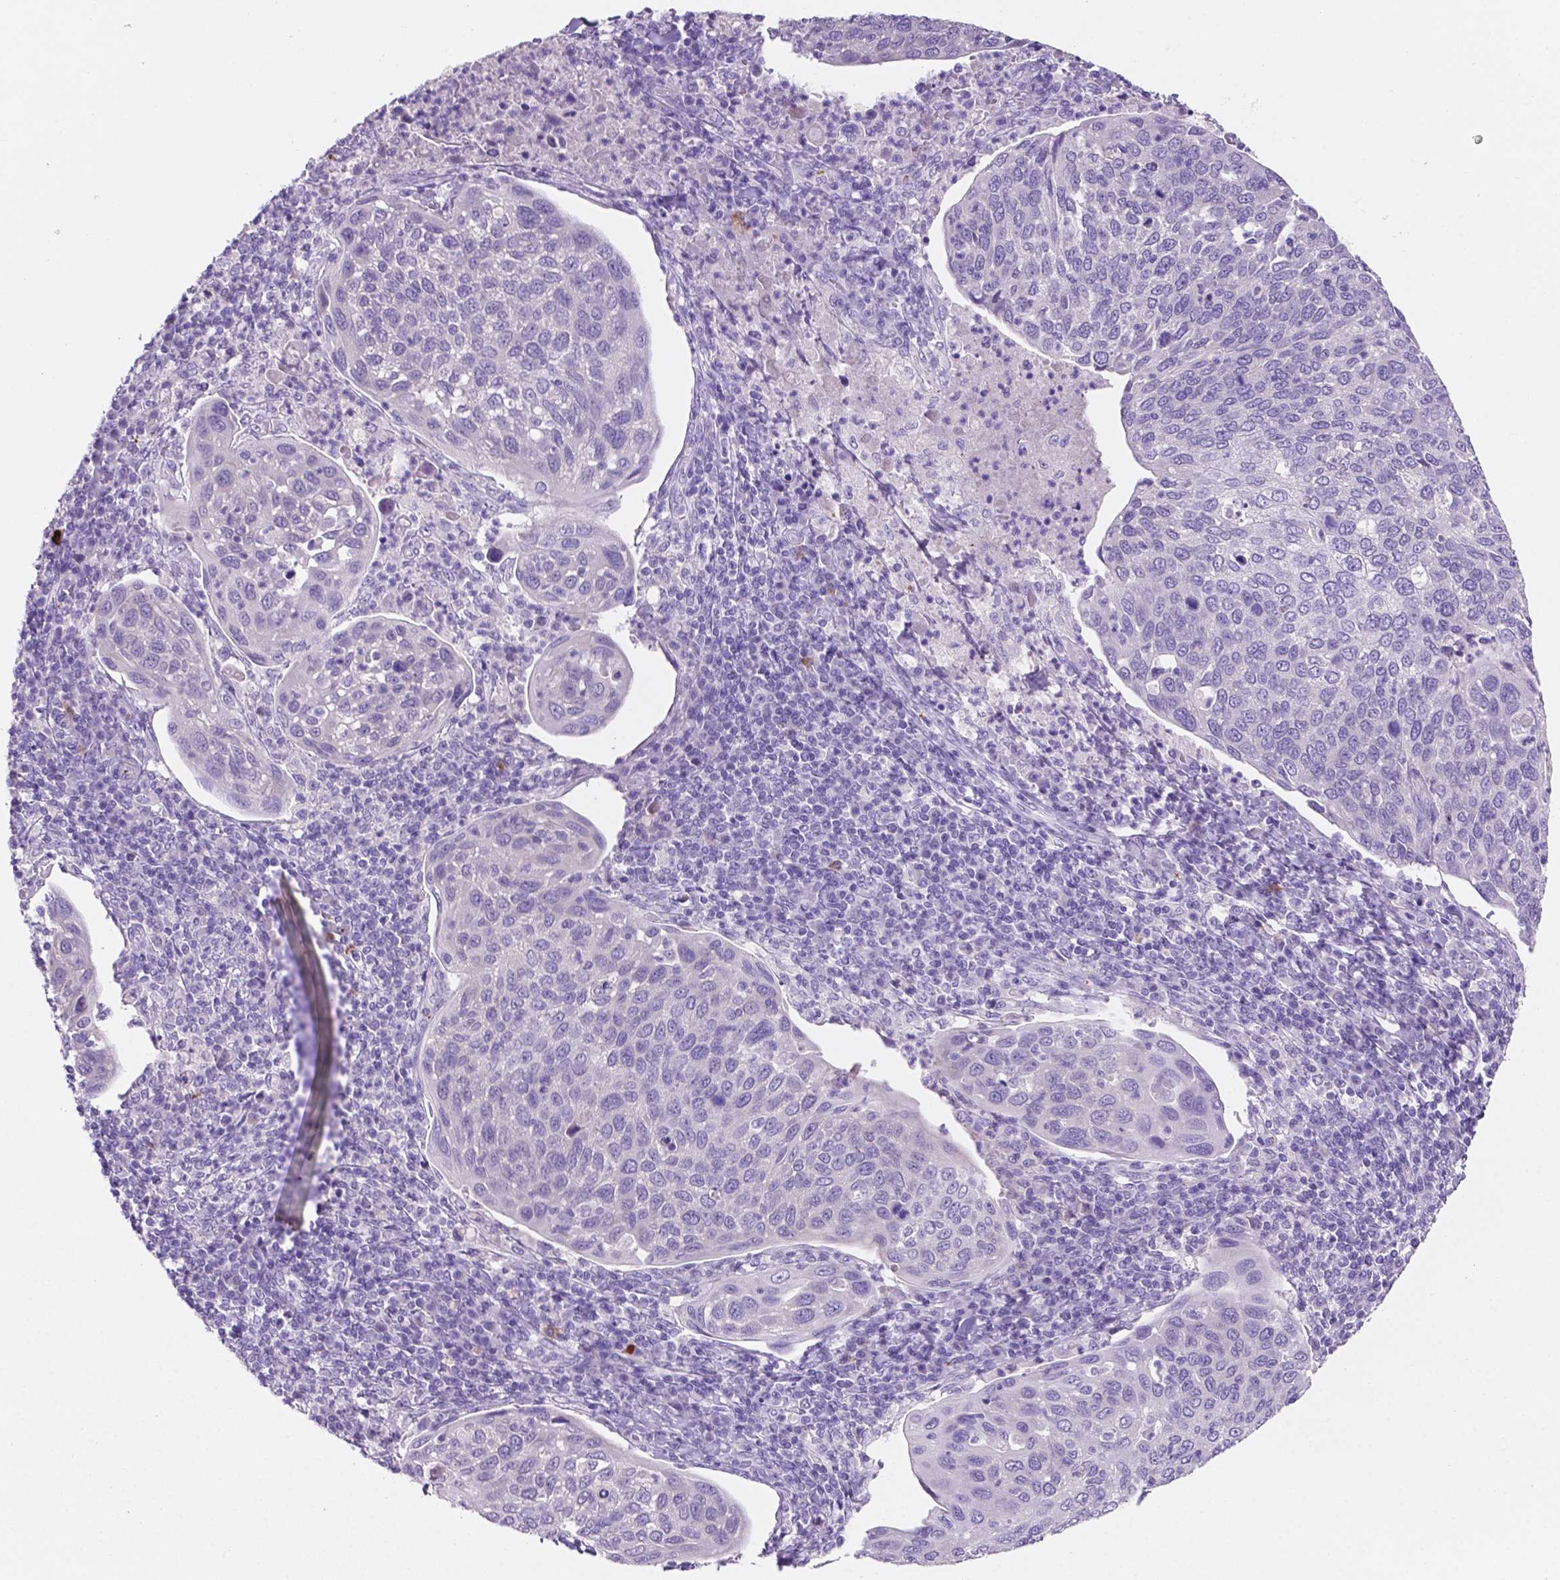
{"staining": {"intensity": "negative", "quantity": "none", "location": "none"}, "tissue": "cervical cancer", "cell_type": "Tumor cells", "image_type": "cancer", "snomed": [{"axis": "morphology", "description": "Squamous cell carcinoma, NOS"}, {"axis": "topography", "description": "Cervix"}], "caption": "Protein analysis of cervical squamous cell carcinoma displays no significant staining in tumor cells.", "gene": "EBLN2", "patient": {"sex": "female", "age": 54}}